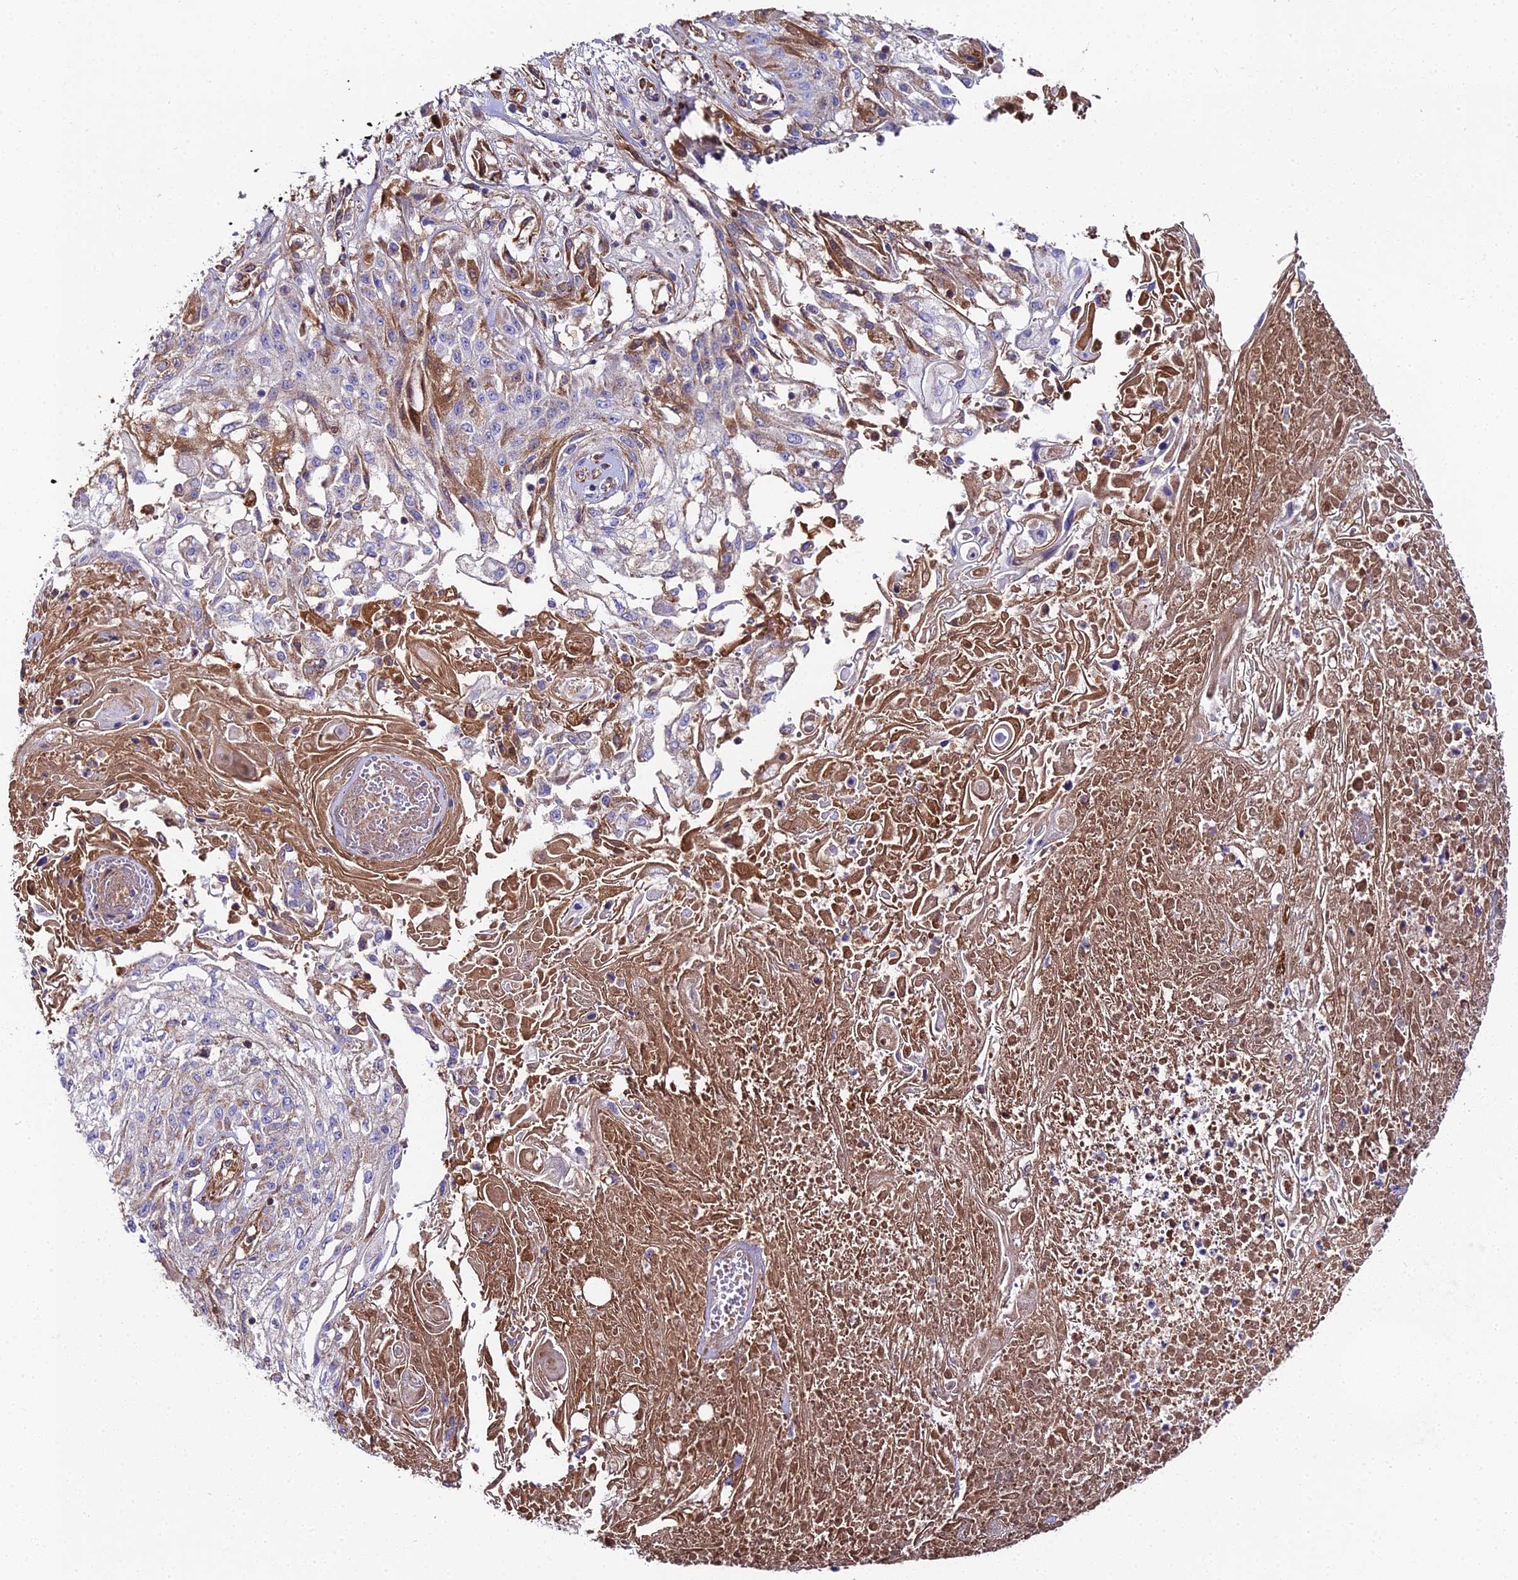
{"staining": {"intensity": "moderate", "quantity": "<25%", "location": "cytoplasmic/membranous"}, "tissue": "skin cancer", "cell_type": "Tumor cells", "image_type": "cancer", "snomed": [{"axis": "morphology", "description": "Squamous cell carcinoma, NOS"}, {"axis": "morphology", "description": "Squamous cell carcinoma, metastatic, NOS"}, {"axis": "topography", "description": "Skin"}, {"axis": "topography", "description": "Lymph node"}], "caption": "Immunohistochemical staining of human skin squamous cell carcinoma reveals moderate cytoplasmic/membranous protein positivity in approximately <25% of tumor cells. The staining was performed using DAB to visualize the protein expression in brown, while the nuclei were stained in blue with hematoxylin (Magnification: 20x).", "gene": "BEX4", "patient": {"sex": "male", "age": 75}}